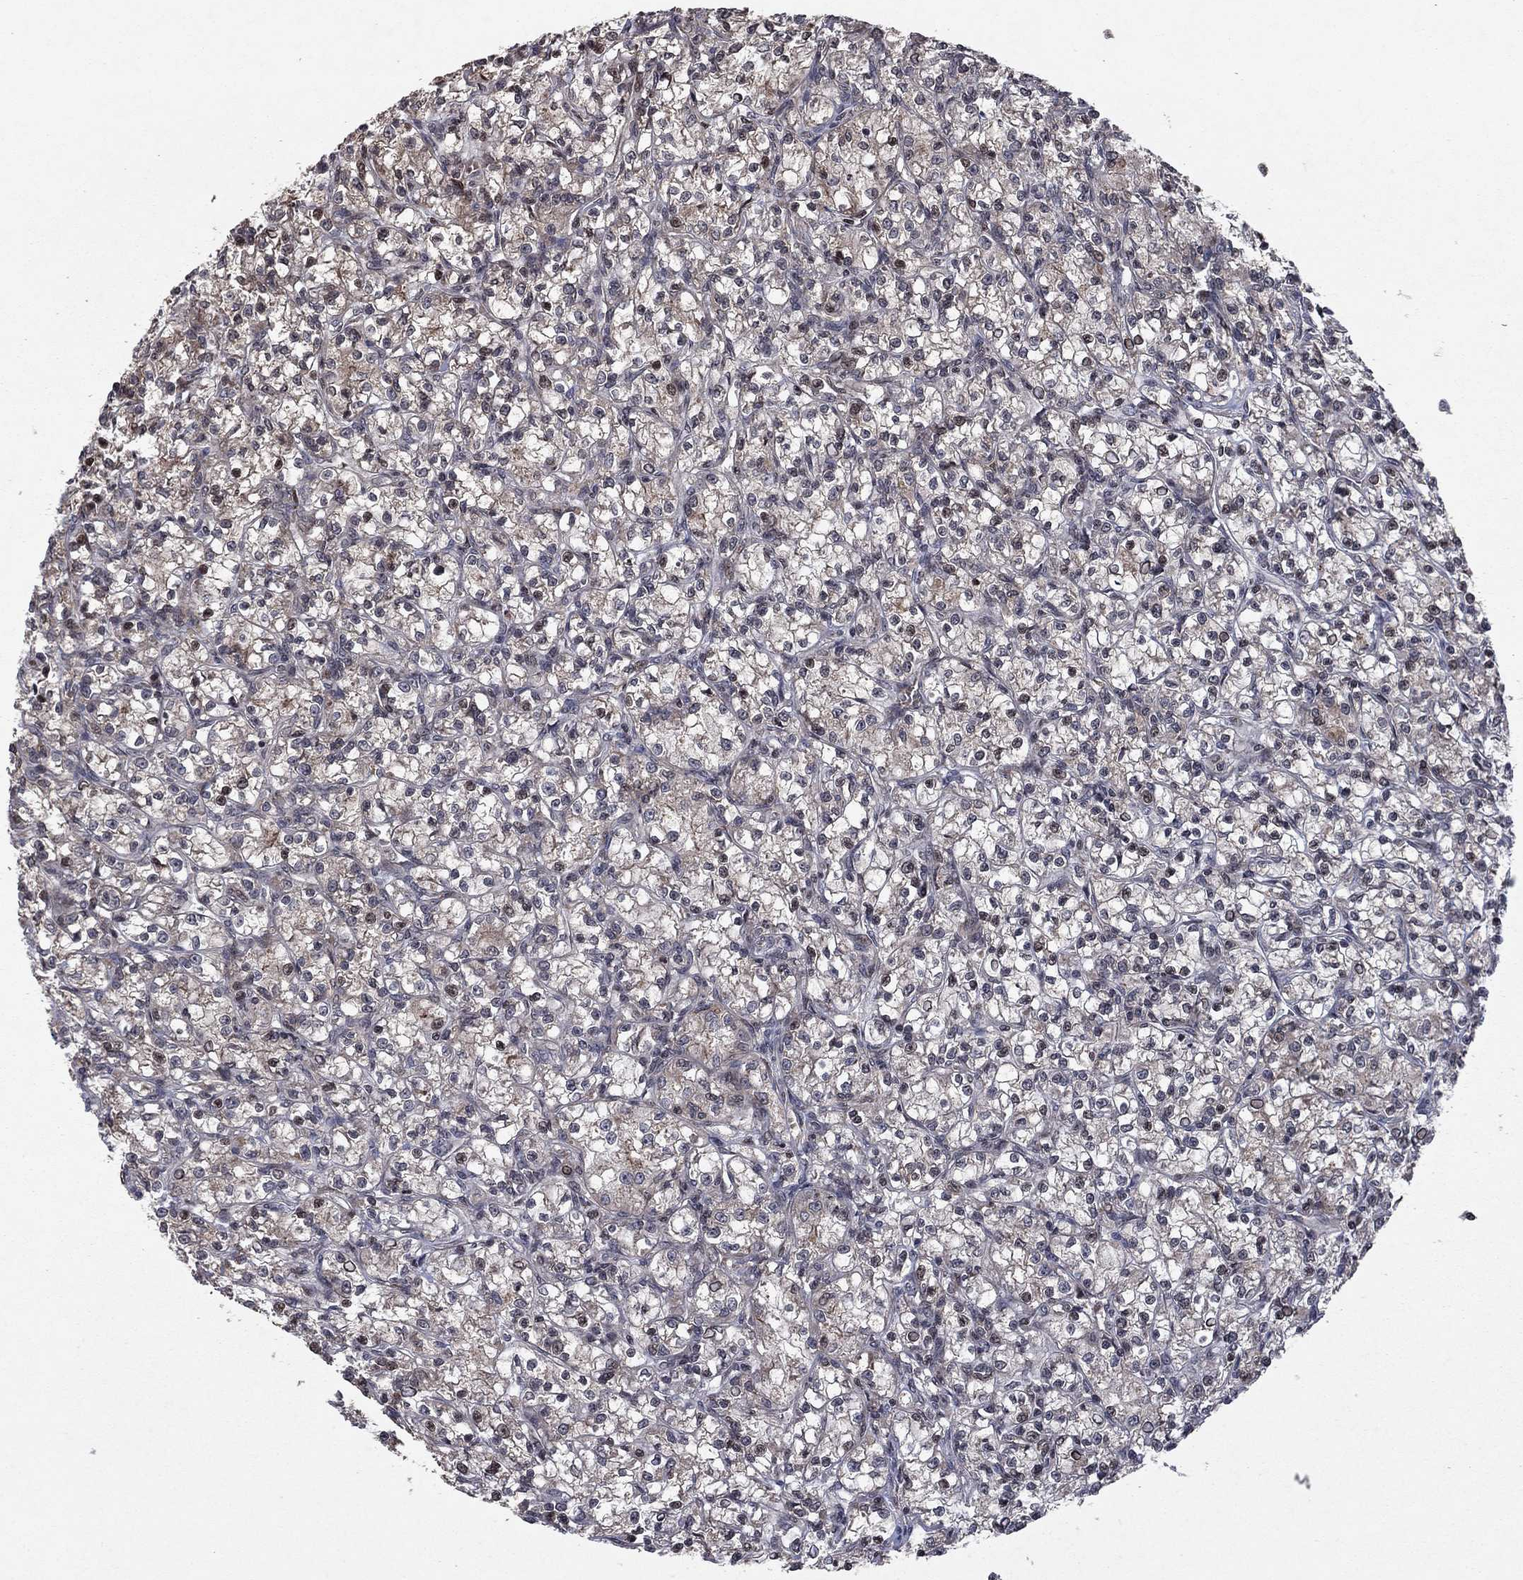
{"staining": {"intensity": "weak", "quantity": "<25%", "location": "cytoplasmic/membranous"}, "tissue": "renal cancer", "cell_type": "Tumor cells", "image_type": "cancer", "snomed": [{"axis": "morphology", "description": "Adenocarcinoma, NOS"}, {"axis": "topography", "description": "Kidney"}], "caption": "Immunohistochemistry micrograph of neoplastic tissue: human renal cancer (adenocarcinoma) stained with DAB demonstrates no significant protein staining in tumor cells. The staining was performed using DAB (3,3'-diaminobenzidine) to visualize the protein expression in brown, while the nuclei were stained in blue with hematoxylin (Magnification: 20x).", "gene": "SORBS1", "patient": {"sex": "female", "age": 59}}